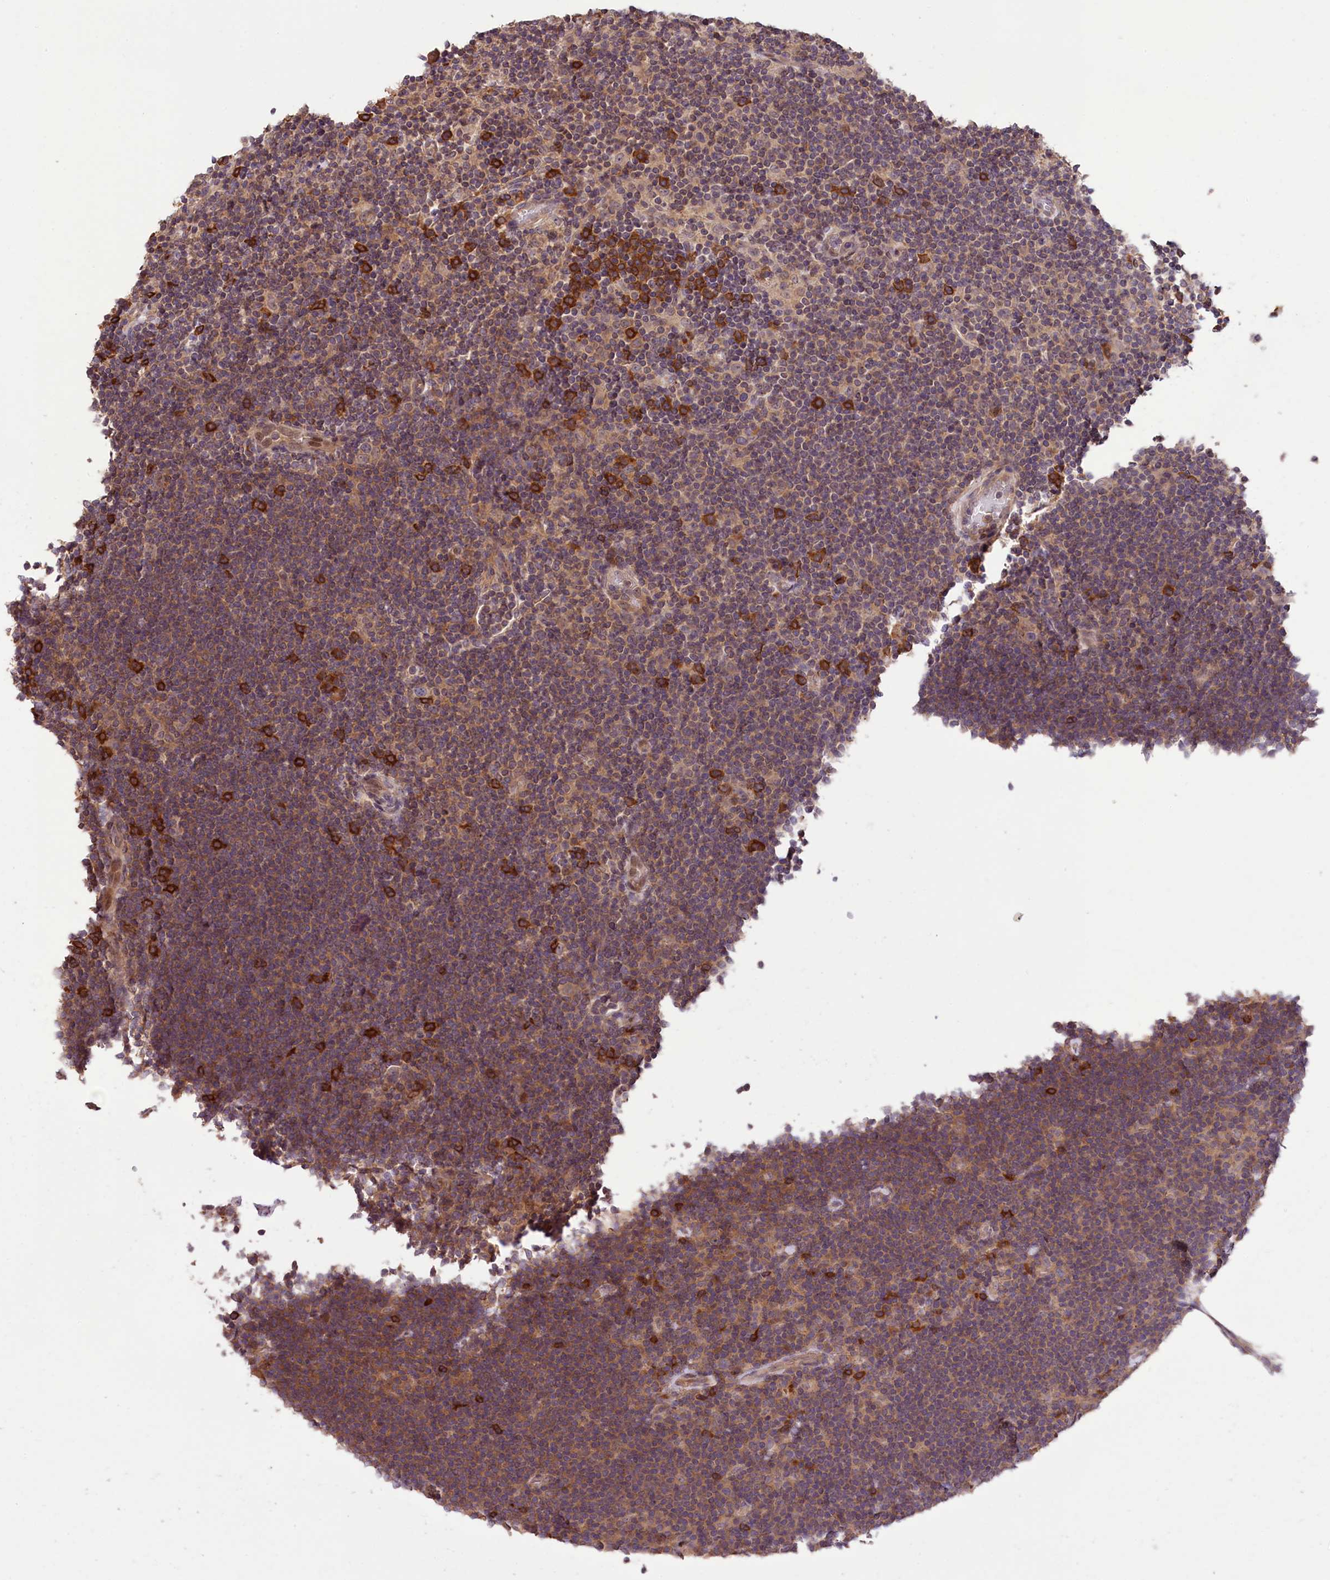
{"staining": {"intensity": "weak", "quantity": ">75%", "location": "cytoplasmic/membranous"}, "tissue": "lymphoma", "cell_type": "Tumor cells", "image_type": "cancer", "snomed": [{"axis": "morphology", "description": "Hodgkin's disease, NOS"}, {"axis": "topography", "description": "Lymph node"}], "caption": "There is low levels of weak cytoplasmic/membranous expression in tumor cells of lymphoma, as demonstrated by immunohistochemical staining (brown color).", "gene": "RIC8A", "patient": {"sex": "female", "age": 57}}